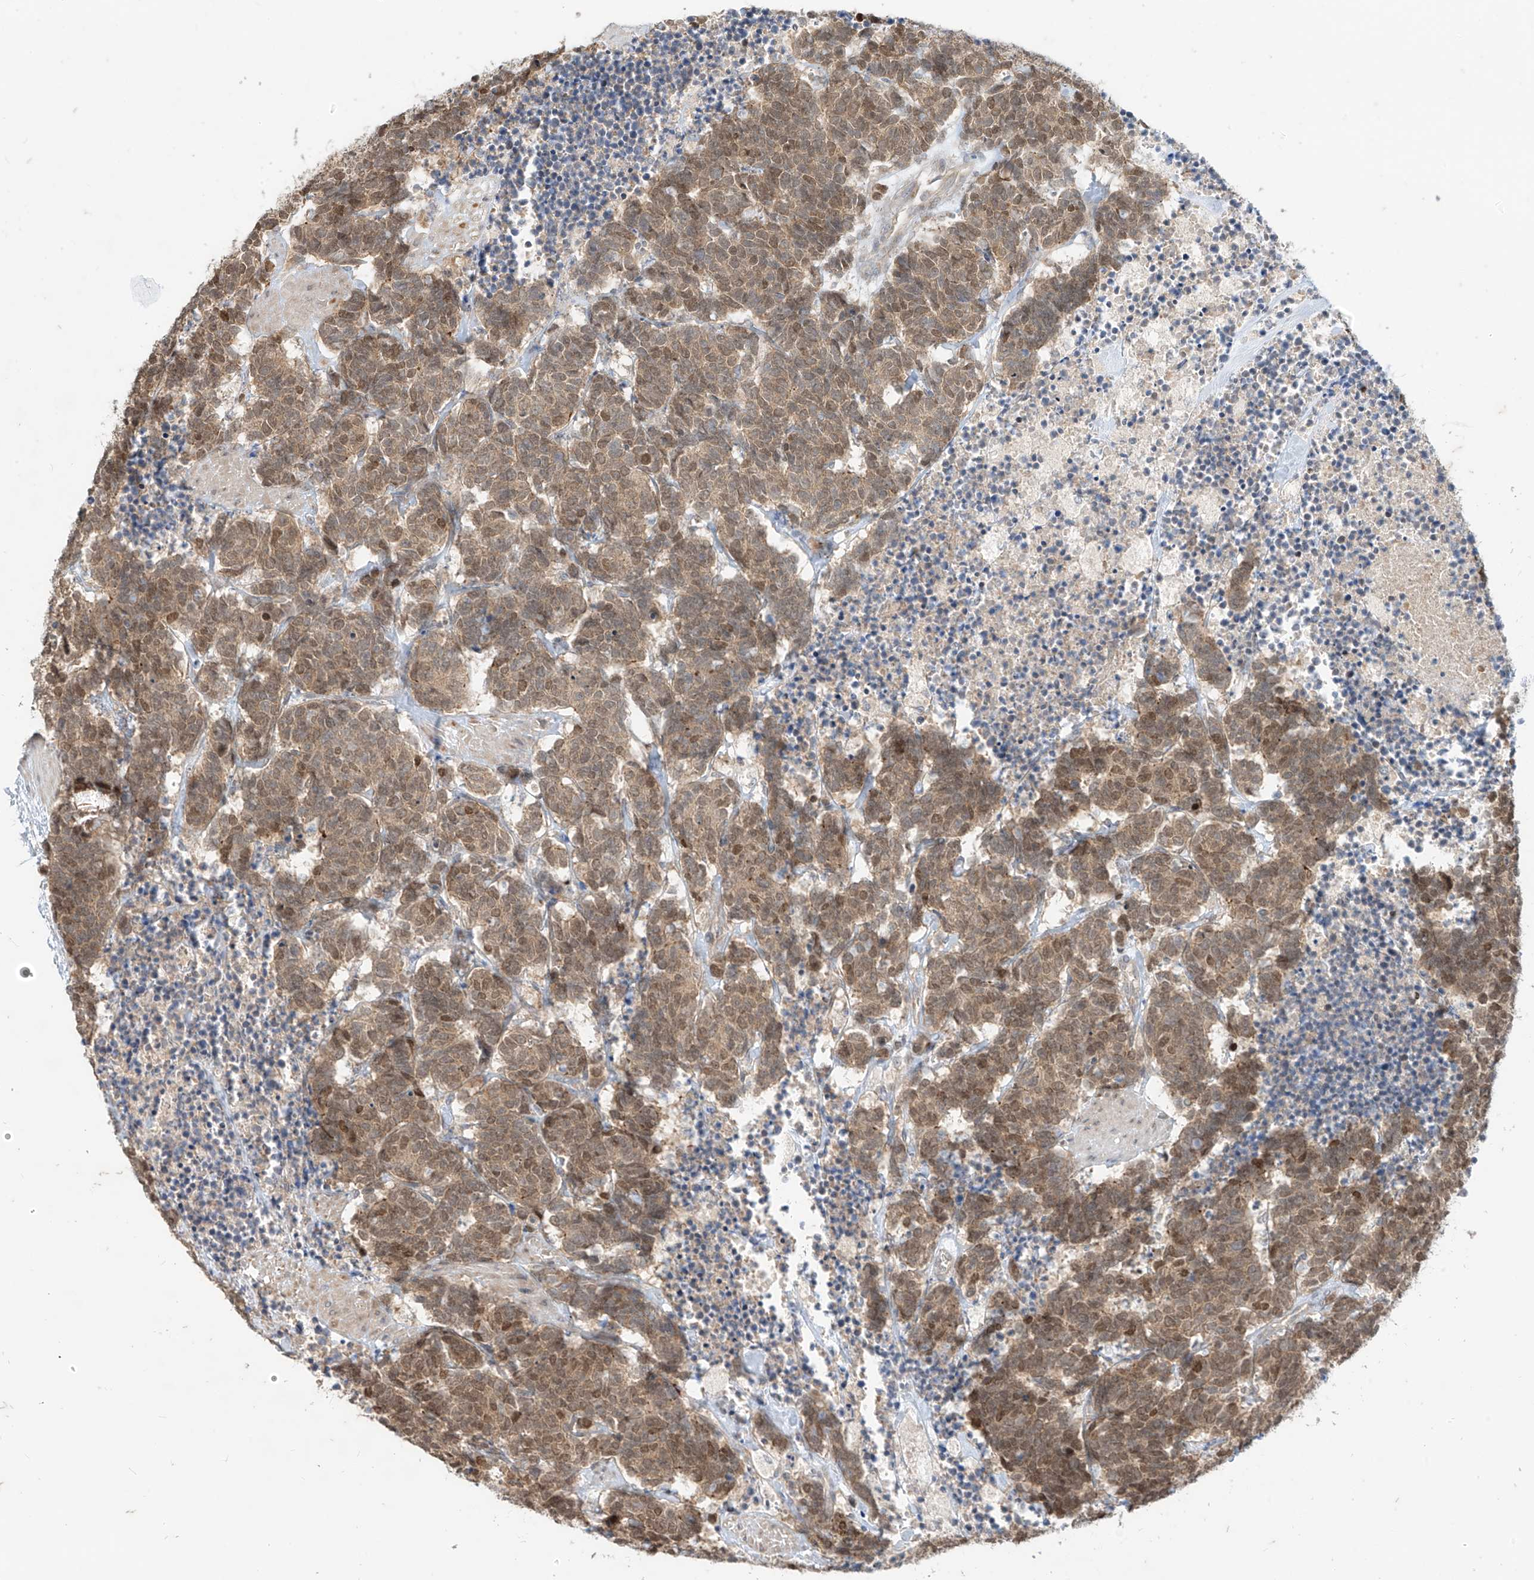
{"staining": {"intensity": "moderate", "quantity": ">75%", "location": "cytoplasmic/membranous,nuclear"}, "tissue": "carcinoid", "cell_type": "Tumor cells", "image_type": "cancer", "snomed": [{"axis": "morphology", "description": "Carcinoma, NOS"}, {"axis": "morphology", "description": "Carcinoid, malignant, NOS"}, {"axis": "topography", "description": "Urinary bladder"}], "caption": "IHC histopathology image of neoplastic tissue: human carcinoma stained using immunohistochemistry reveals medium levels of moderate protein expression localized specifically in the cytoplasmic/membranous and nuclear of tumor cells, appearing as a cytoplasmic/membranous and nuclear brown color.", "gene": "MTUS2", "patient": {"sex": "male", "age": 57}}